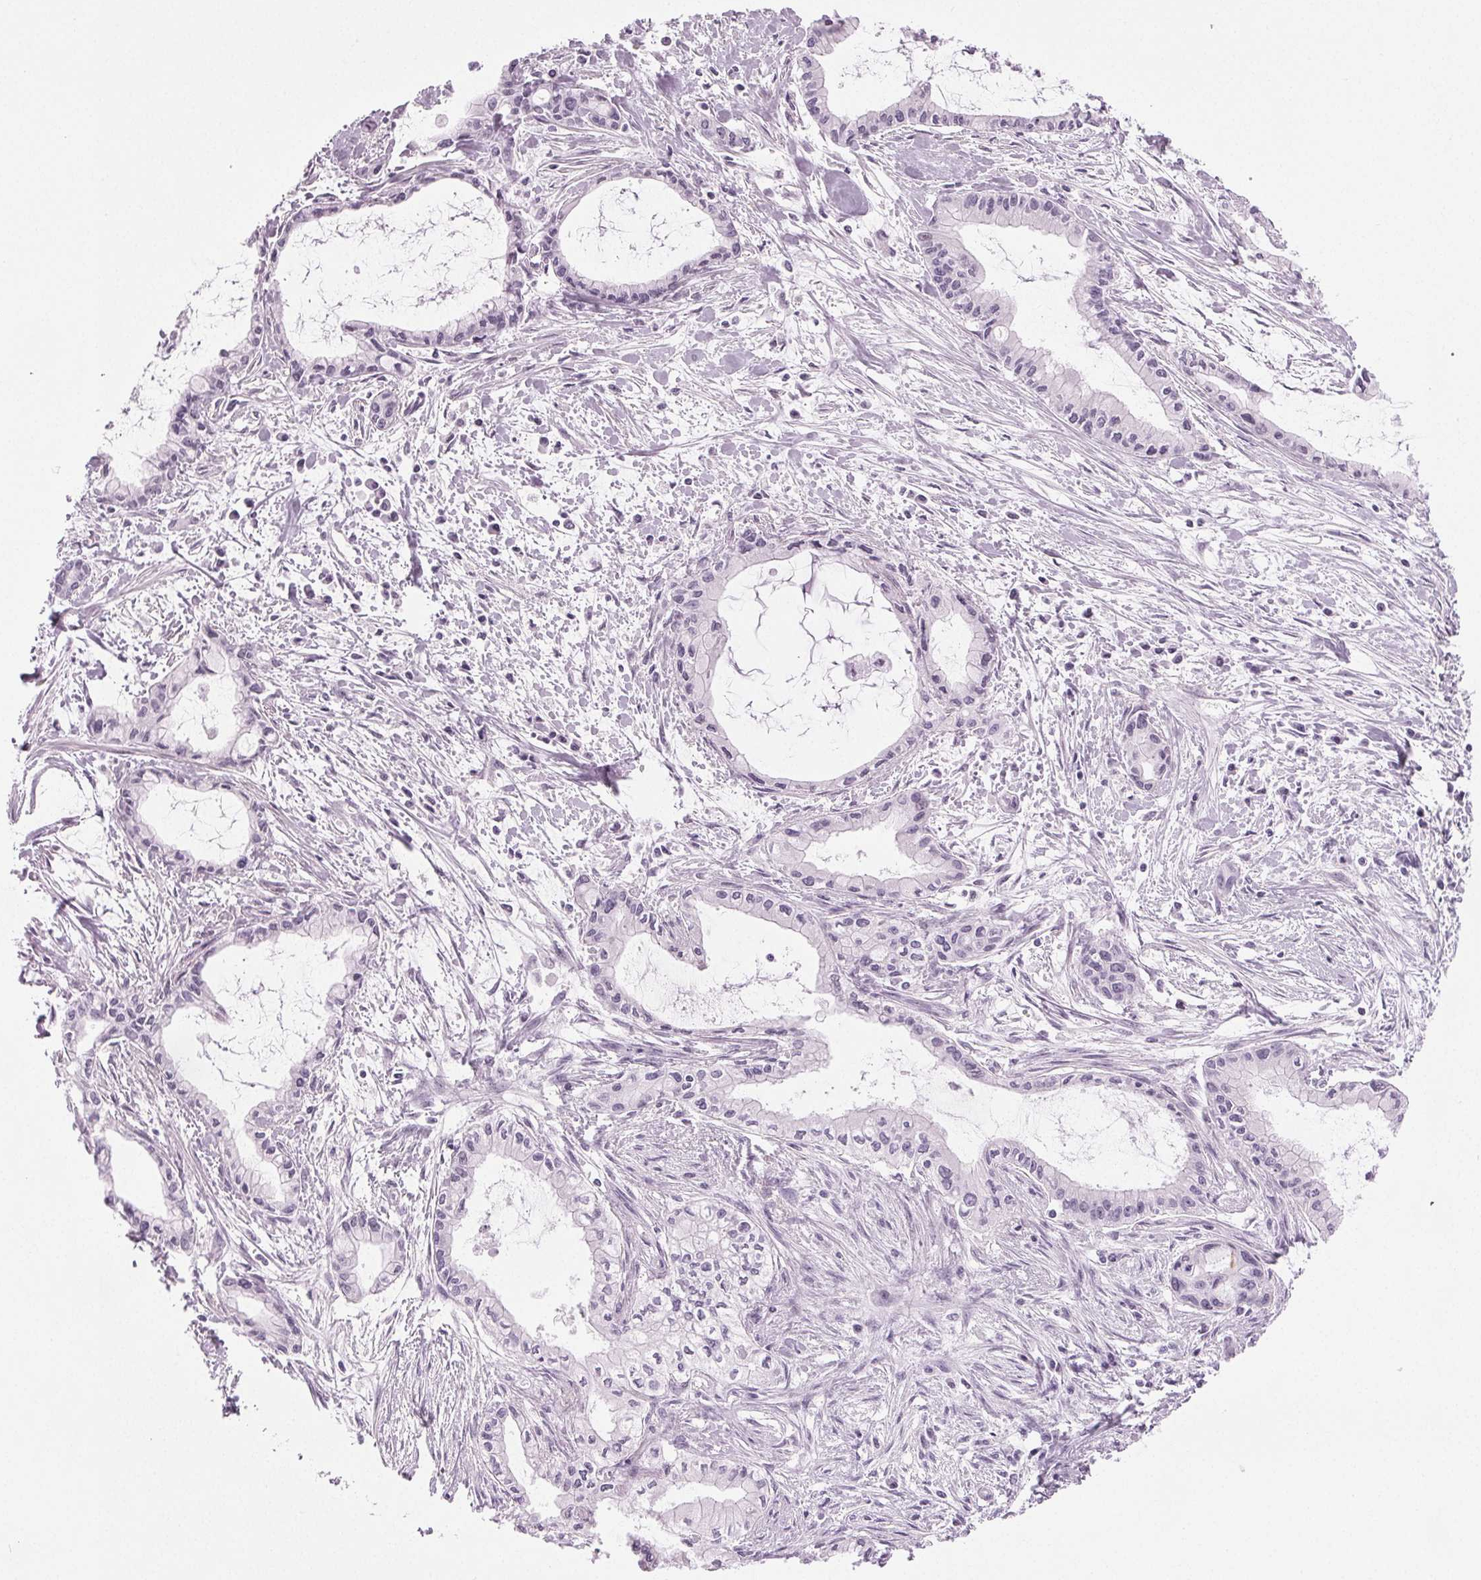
{"staining": {"intensity": "negative", "quantity": "none", "location": "none"}, "tissue": "pancreatic cancer", "cell_type": "Tumor cells", "image_type": "cancer", "snomed": [{"axis": "morphology", "description": "Adenocarcinoma, NOS"}, {"axis": "topography", "description": "Pancreas"}], "caption": "Immunohistochemical staining of pancreatic cancer displays no significant staining in tumor cells.", "gene": "IGF2BP1", "patient": {"sex": "male", "age": 48}}